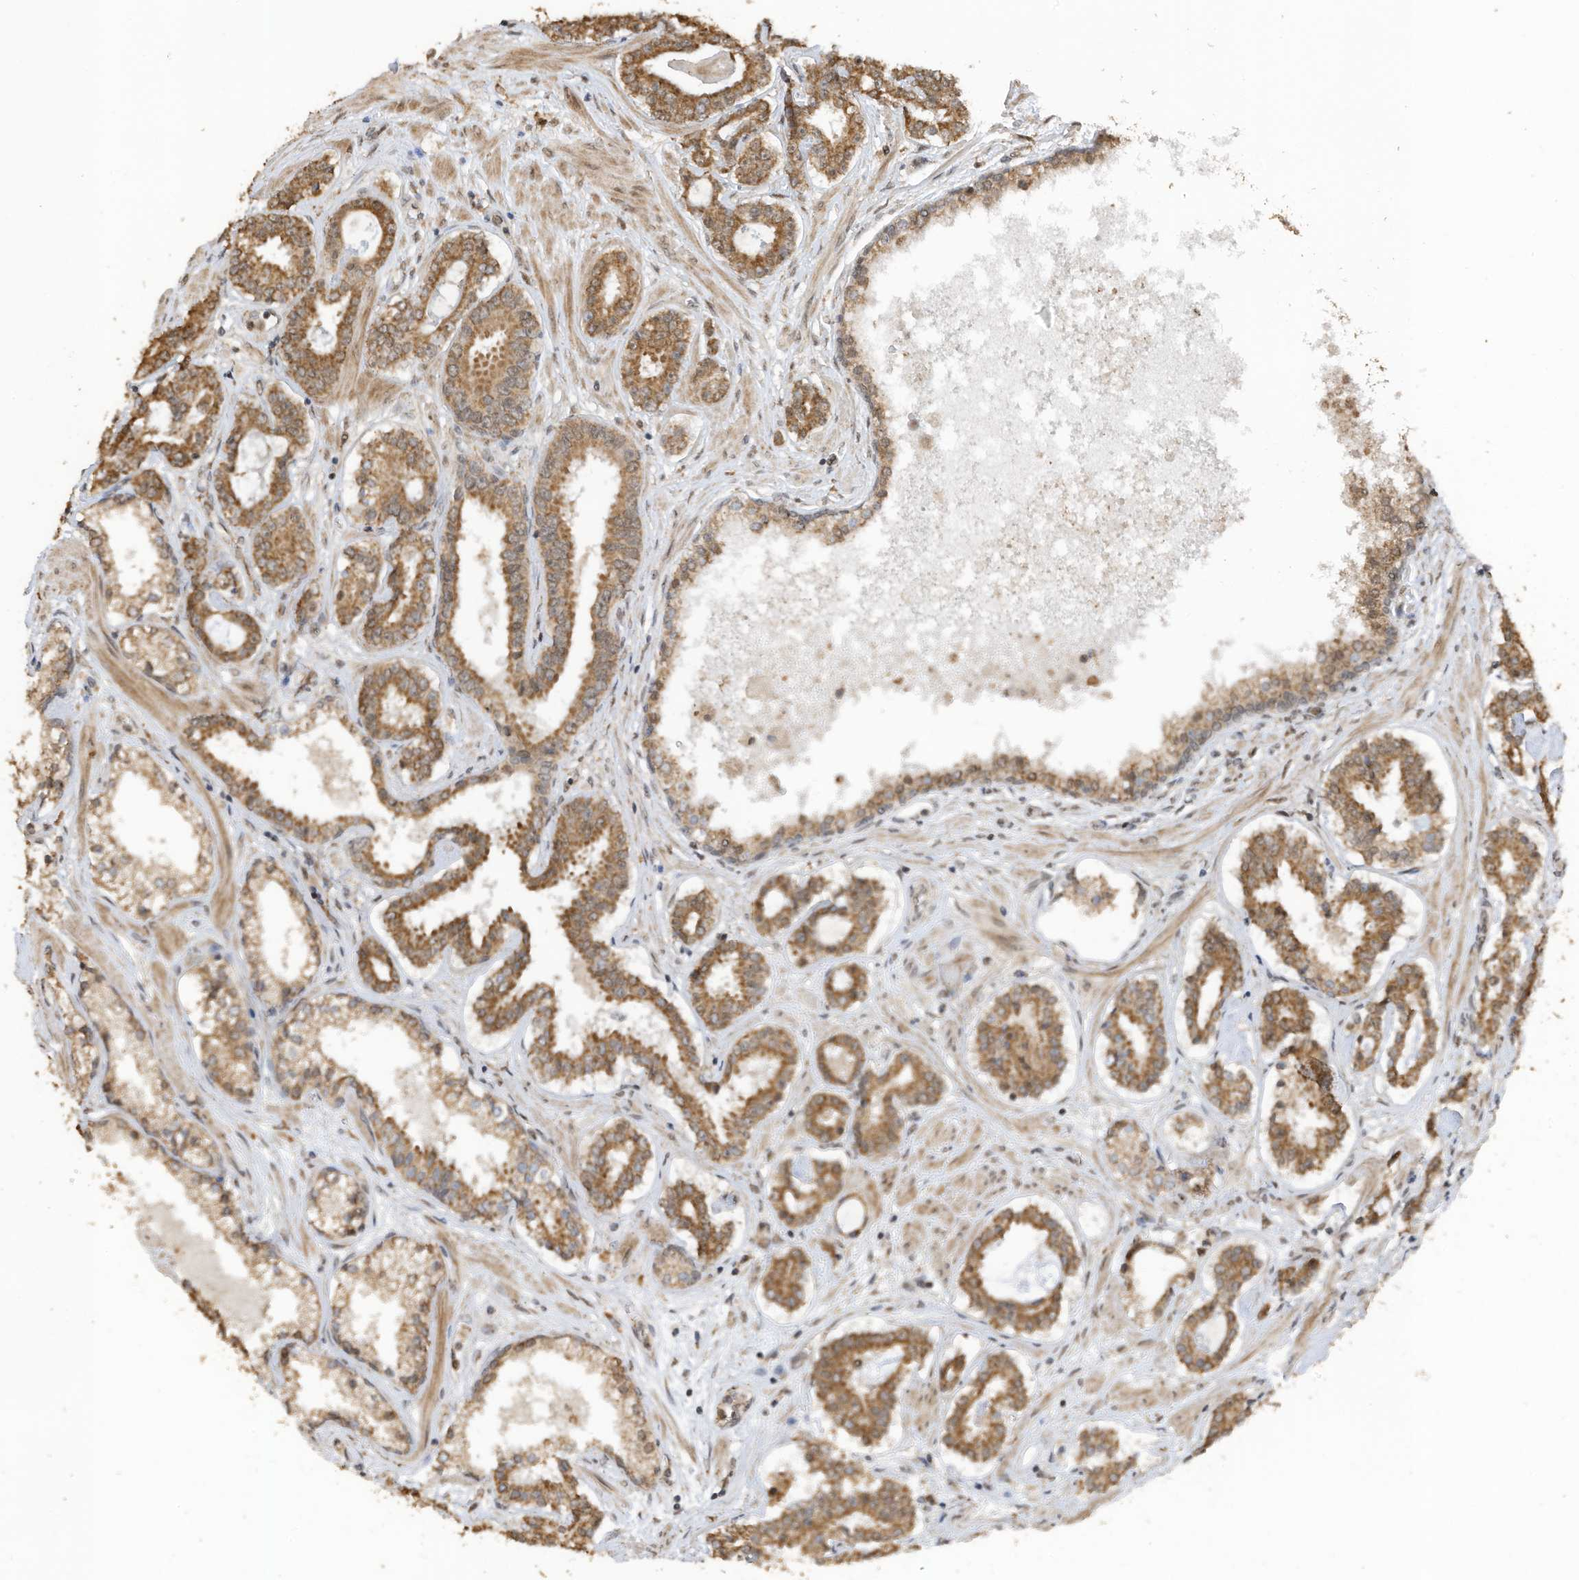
{"staining": {"intensity": "moderate", "quantity": ">75%", "location": "cytoplasmic/membranous"}, "tissue": "prostate cancer", "cell_type": "Tumor cells", "image_type": "cancer", "snomed": [{"axis": "morphology", "description": "Adenocarcinoma, High grade"}, {"axis": "topography", "description": "Prostate"}], "caption": "DAB immunohistochemical staining of human prostate cancer (adenocarcinoma (high-grade)) exhibits moderate cytoplasmic/membranous protein expression in about >75% of tumor cells.", "gene": "ERLEC1", "patient": {"sex": "male", "age": 58}}